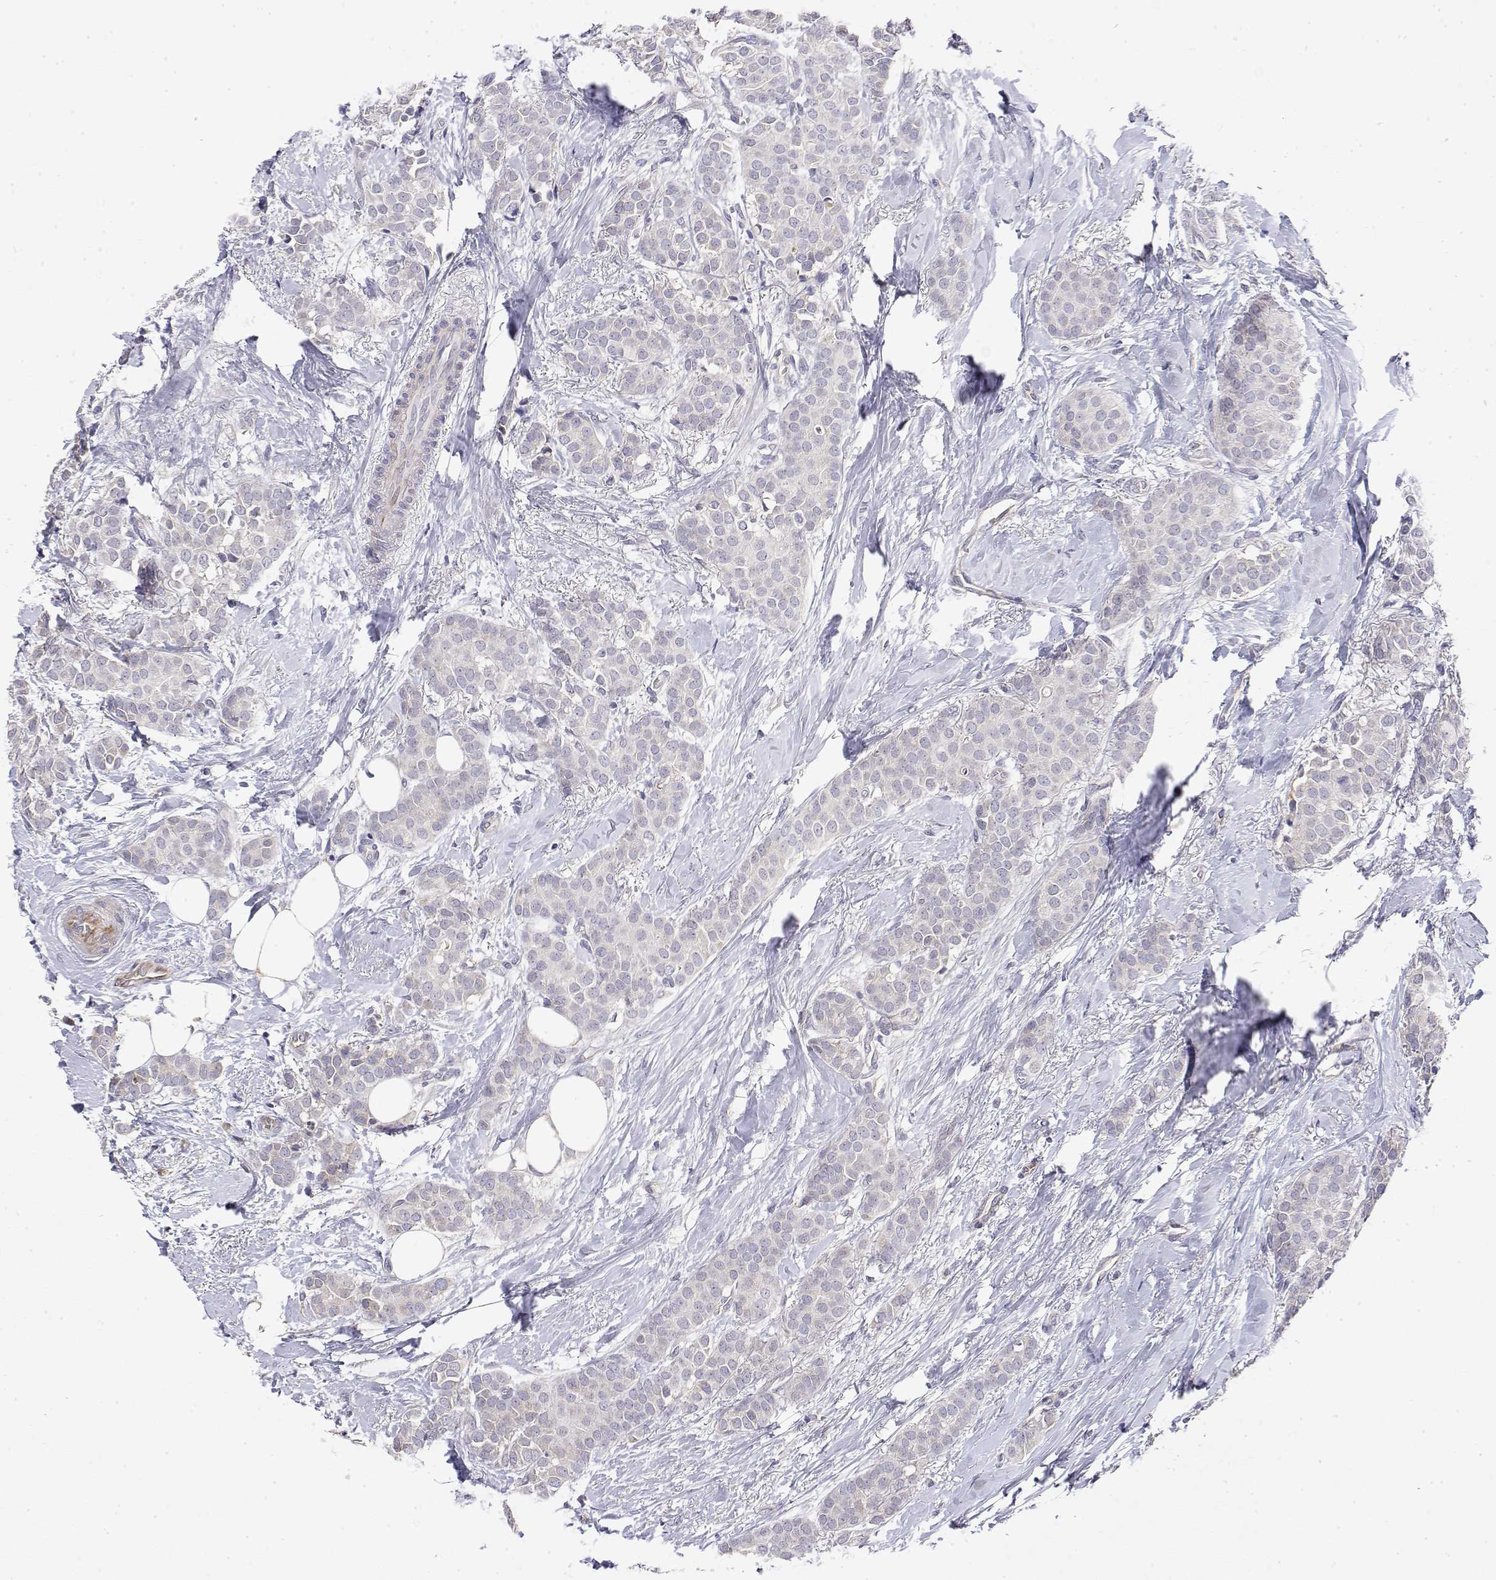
{"staining": {"intensity": "negative", "quantity": "none", "location": "none"}, "tissue": "breast cancer", "cell_type": "Tumor cells", "image_type": "cancer", "snomed": [{"axis": "morphology", "description": "Duct carcinoma"}, {"axis": "topography", "description": "Breast"}], "caption": "Micrograph shows no significant protein staining in tumor cells of breast cancer. The staining is performed using DAB brown chromogen with nuclei counter-stained in using hematoxylin.", "gene": "GGACT", "patient": {"sex": "female", "age": 79}}